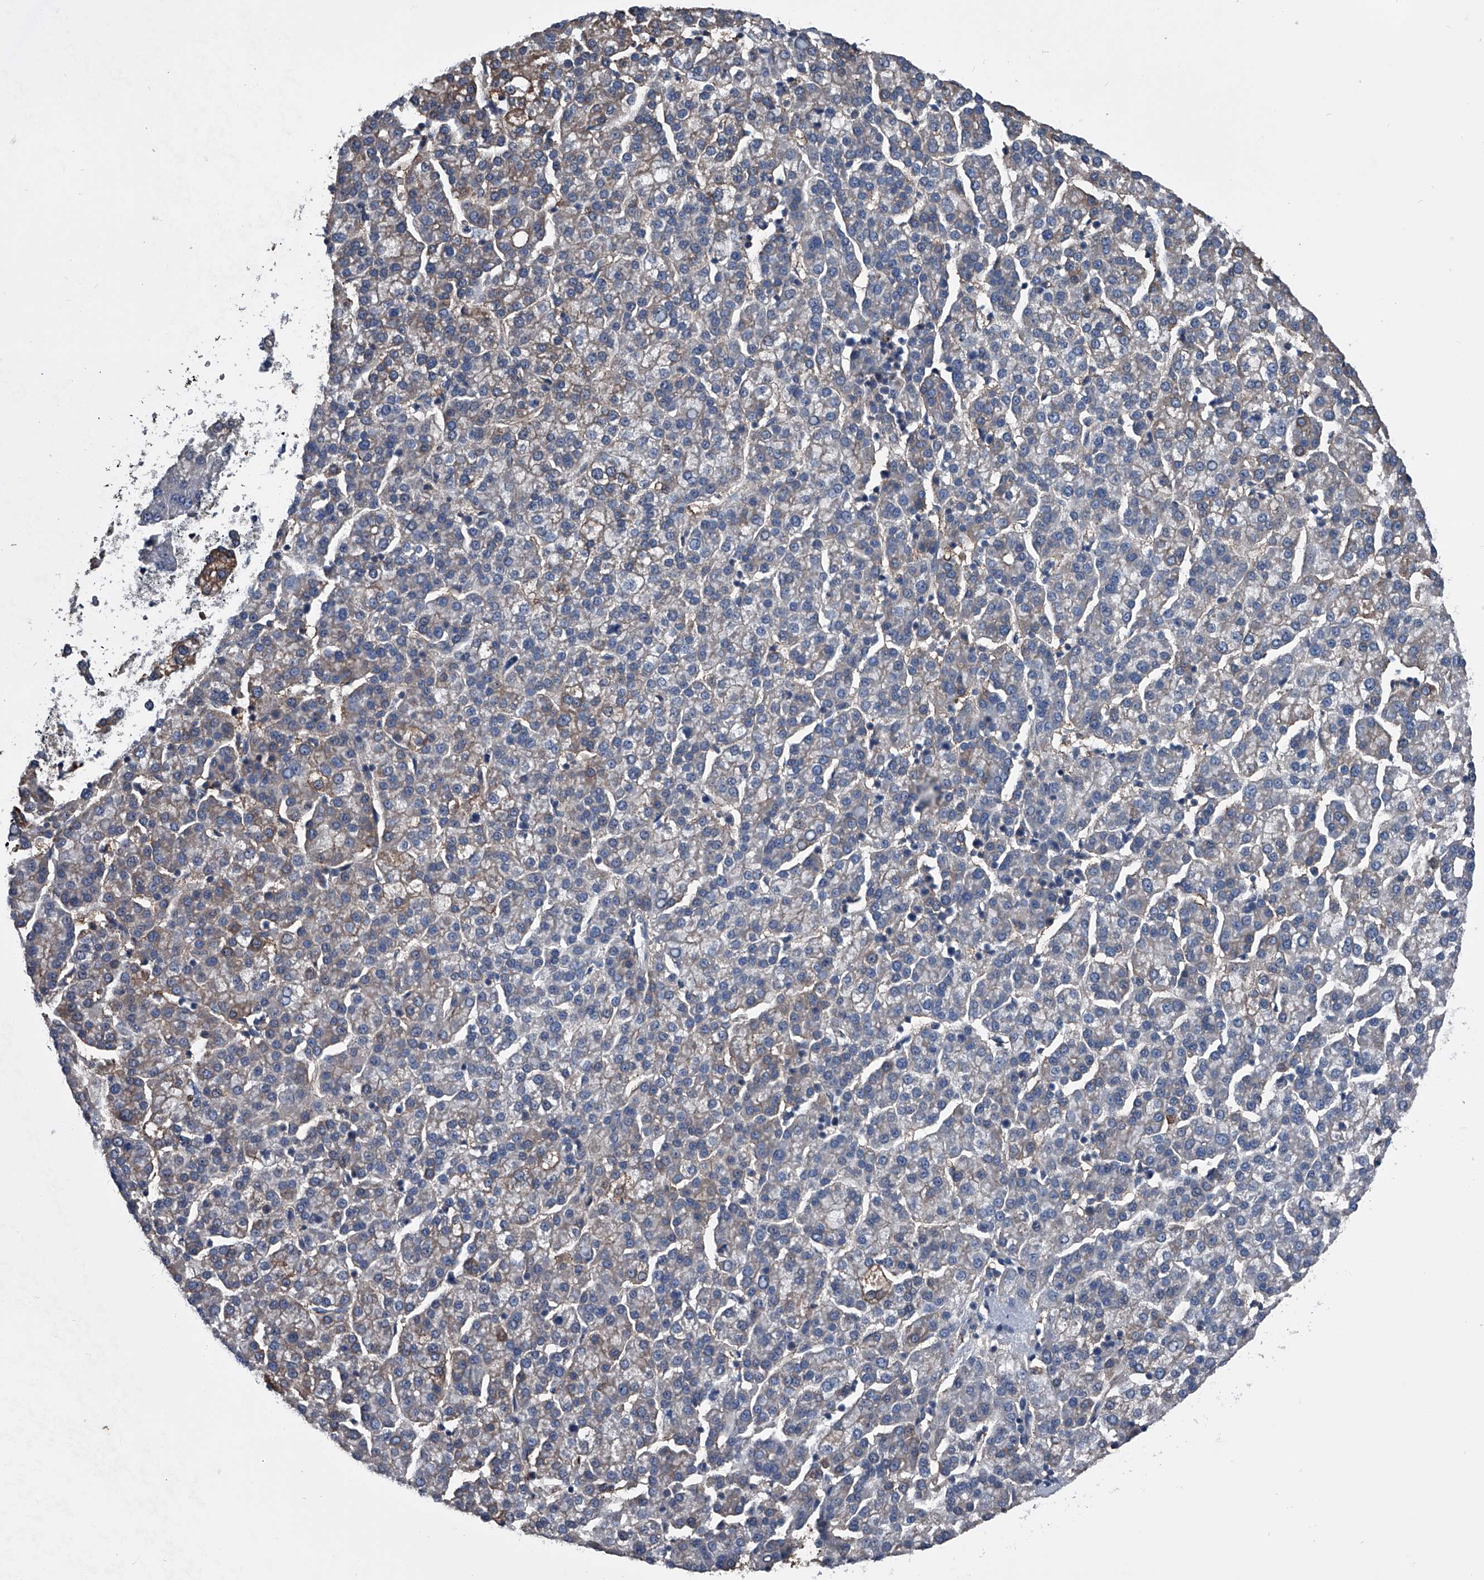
{"staining": {"intensity": "weak", "quantity": "<25%", "location": "cytoplasmic/membranous"}, "tissue": "liver cancer", "cell_type": "Tumor cells", "image_type": "cancer", "snomed": [{"axis": "morphology", "description": "Carcinoma, Hepatocellular, NOS"}, {"axis": "topography", "description": "Liver"}], "caption": "Immunohistochemistry (IHC) of human liver hepatocellular carcinoma demonstrates no positivity in tumor cells.", "gene": "KIF13A", "patient": {"sex": "female", "age": 58}}